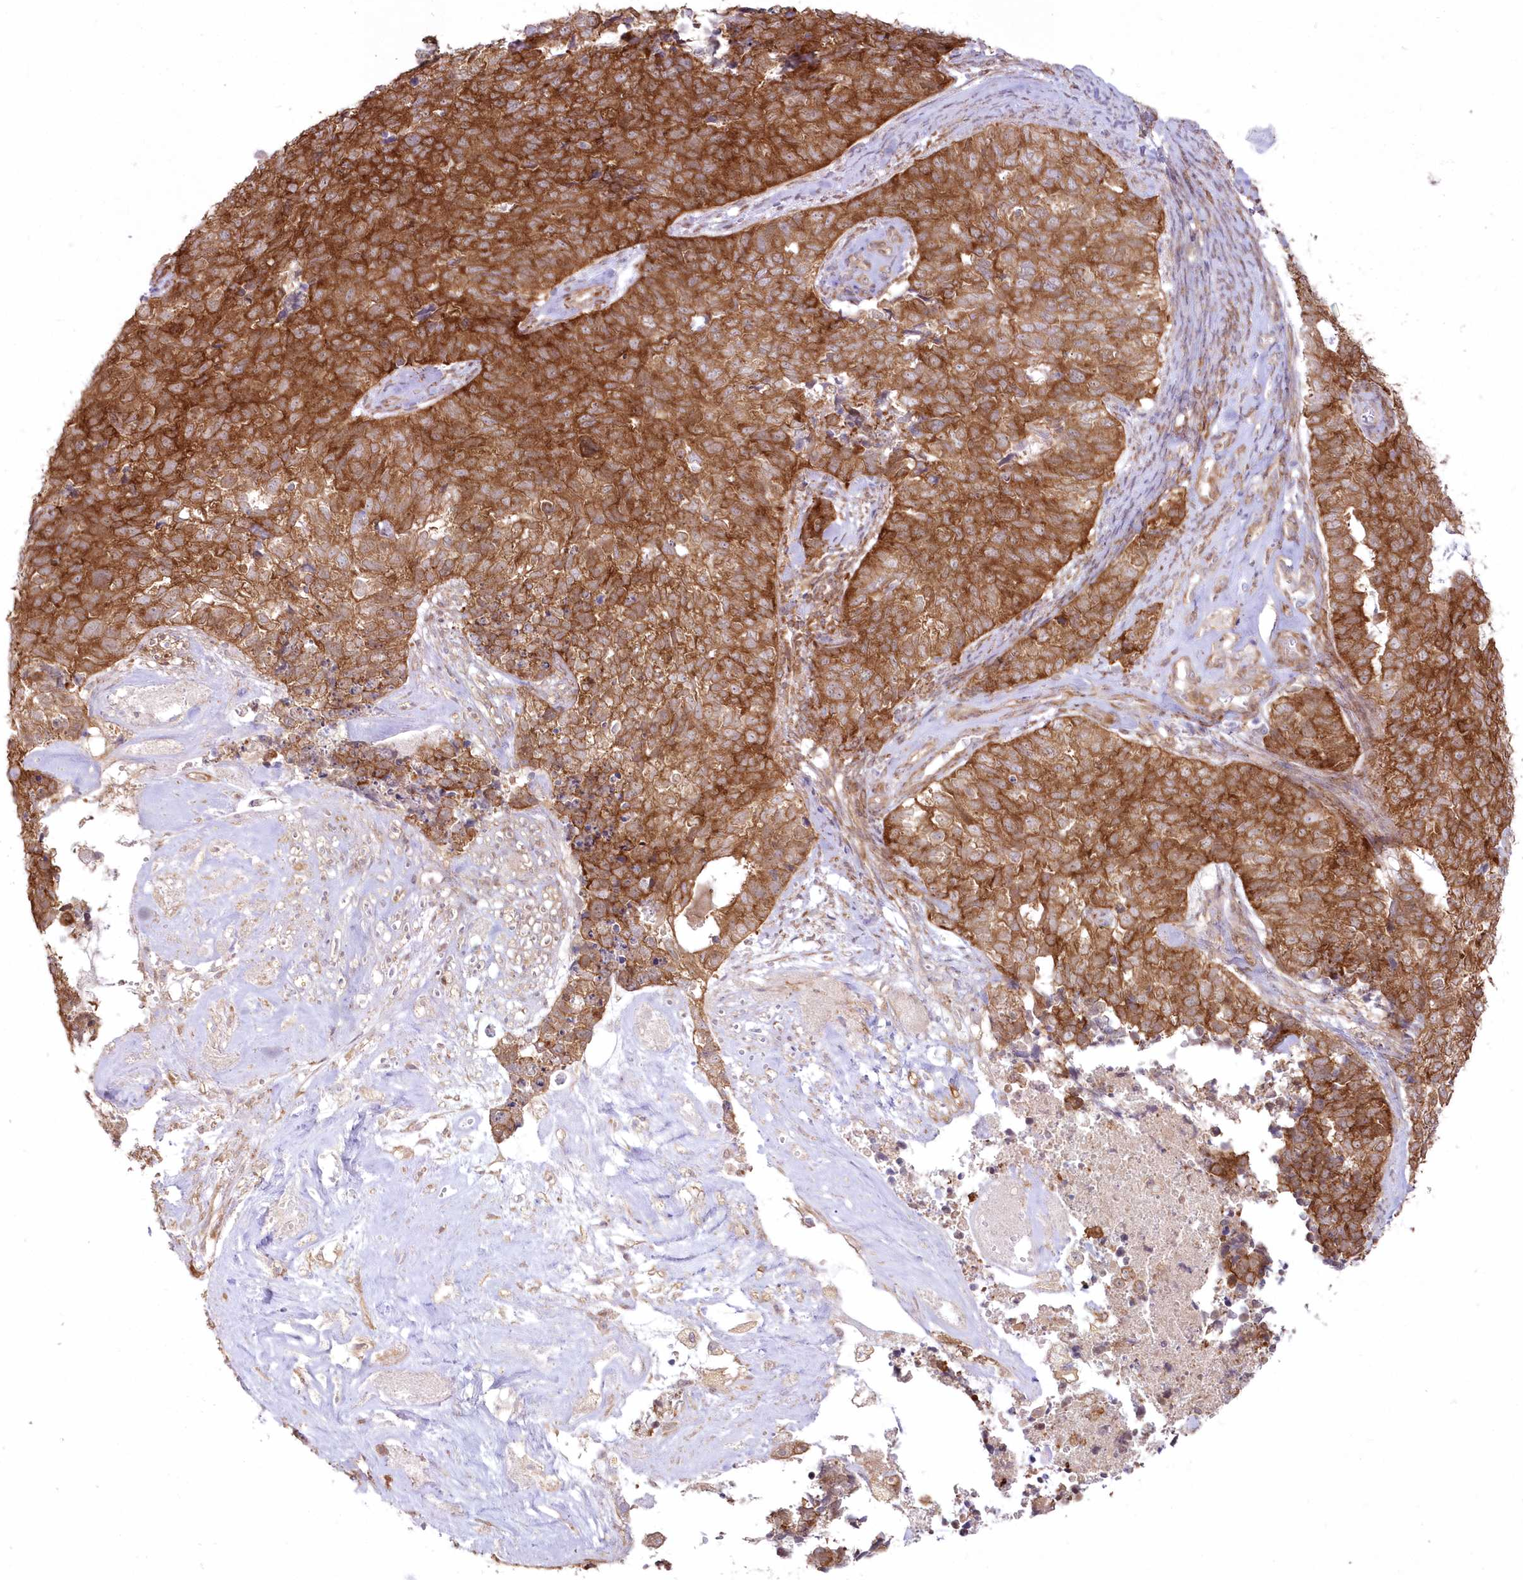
{"staining": {"intensity": "strong", "quantity": ">75%", "location": "cytoplasmic/membranous"}, "tissue": "cervical cancer", "cell_type": "Tumor cells", "image_type": "cancer", "snomed": [{"axis": "morphology", "description": "Squamous cell carcinoma, NOS"}, {"axis": "topography", "description": "Cervix"}], "caption": "Protein expression analysis of cervical cancer exhibits strong cytoplasmic/membranous expression in about >75% of tumor cells.", "gene": "SH3PXD2B", "patient": {"sex": "female", "age": 63}}